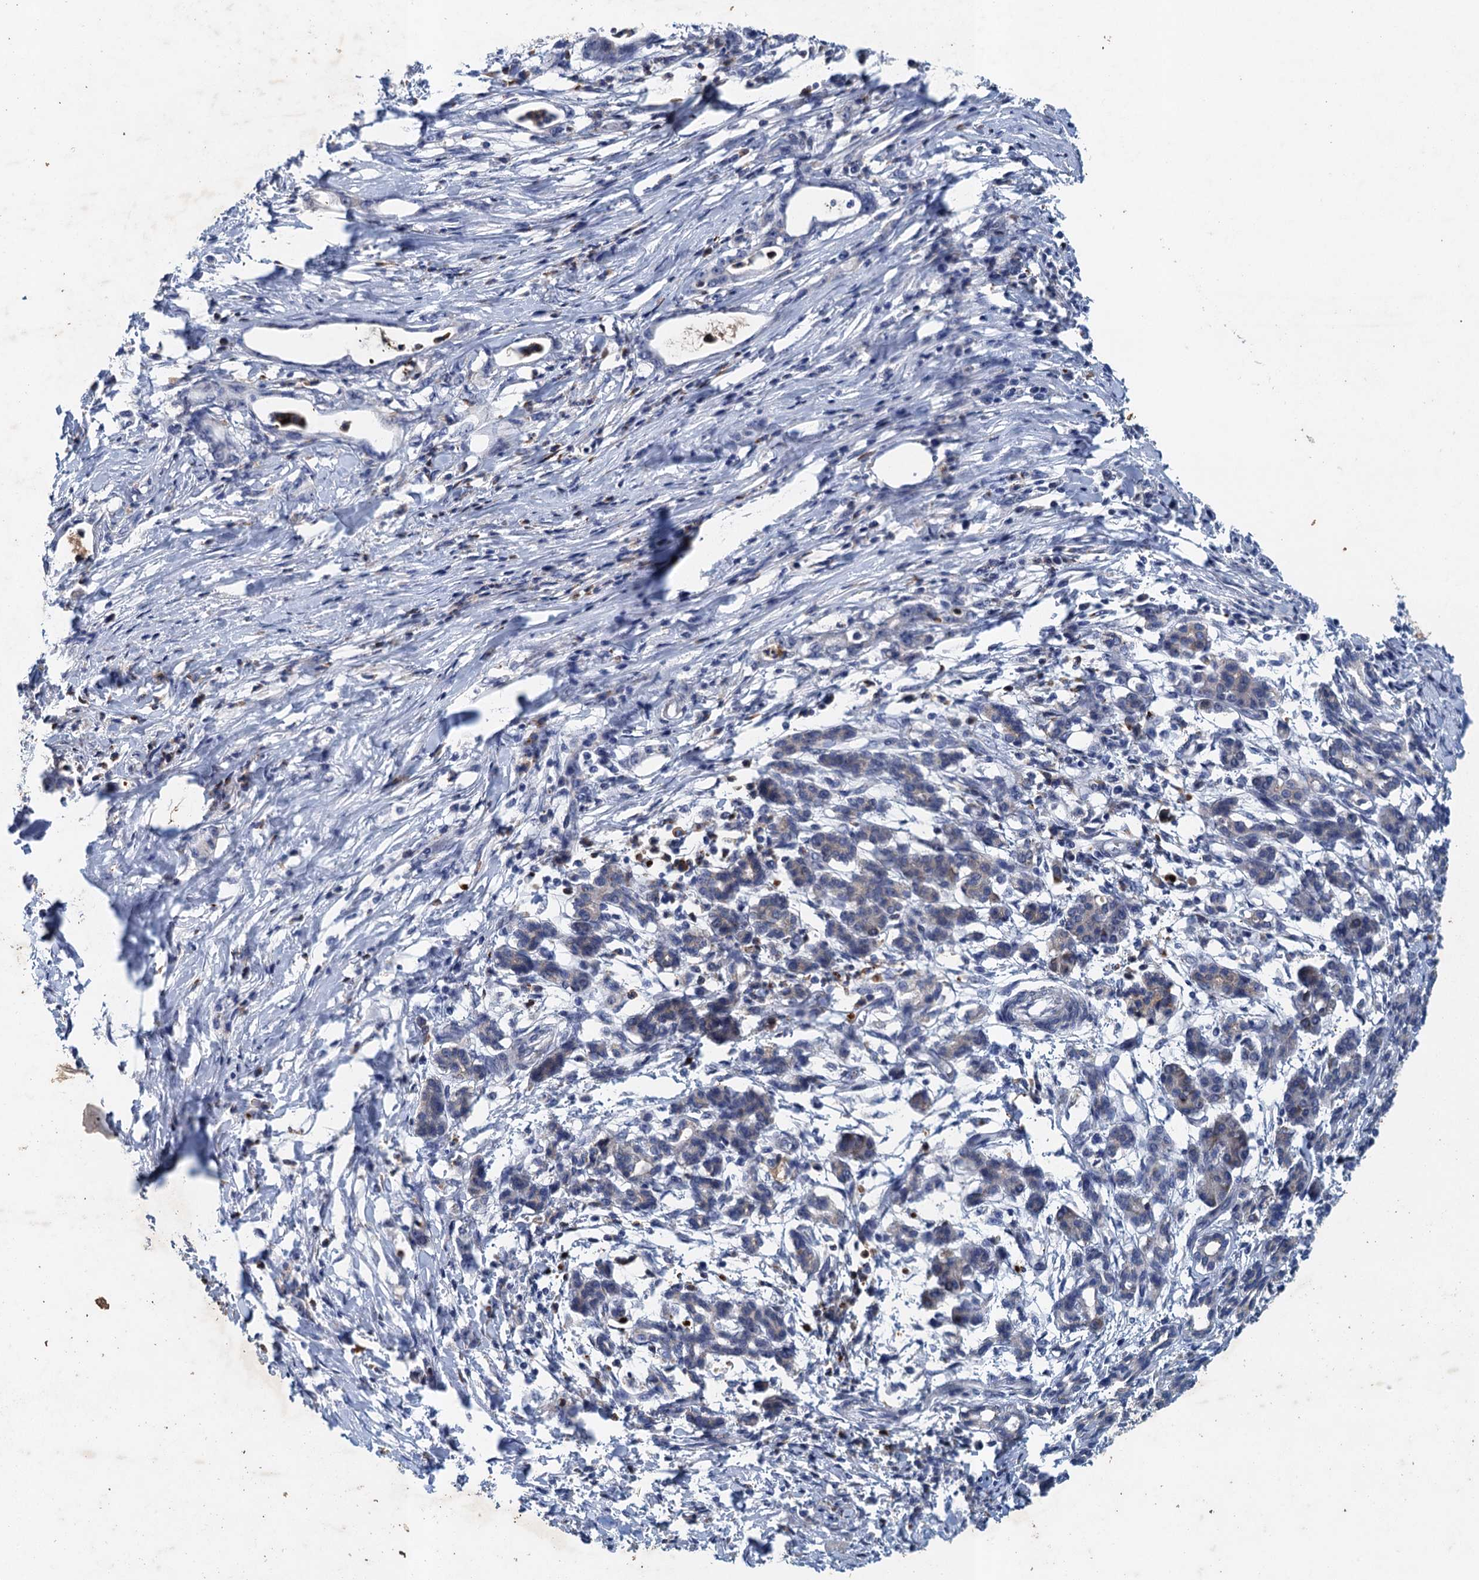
{"staining": {"intensity": "negative", "quantity": "none", "location": "none"}, "tissue": "pancreatic cancer", "cell_type": "Tumor cells", "image_type": "cancer", "snomed": [{"axis": "morphology", "description": "Adenocarcinoma, NOS"}, {"axis": "topography", "description": "Pancreas"}], "caption": "Immunohistochemical staining of pancreatic cancer demonstrates no significant positivity in tumor cells.", "gene": "TPCN1", "patient": {"sex": "female", "age": 55}}